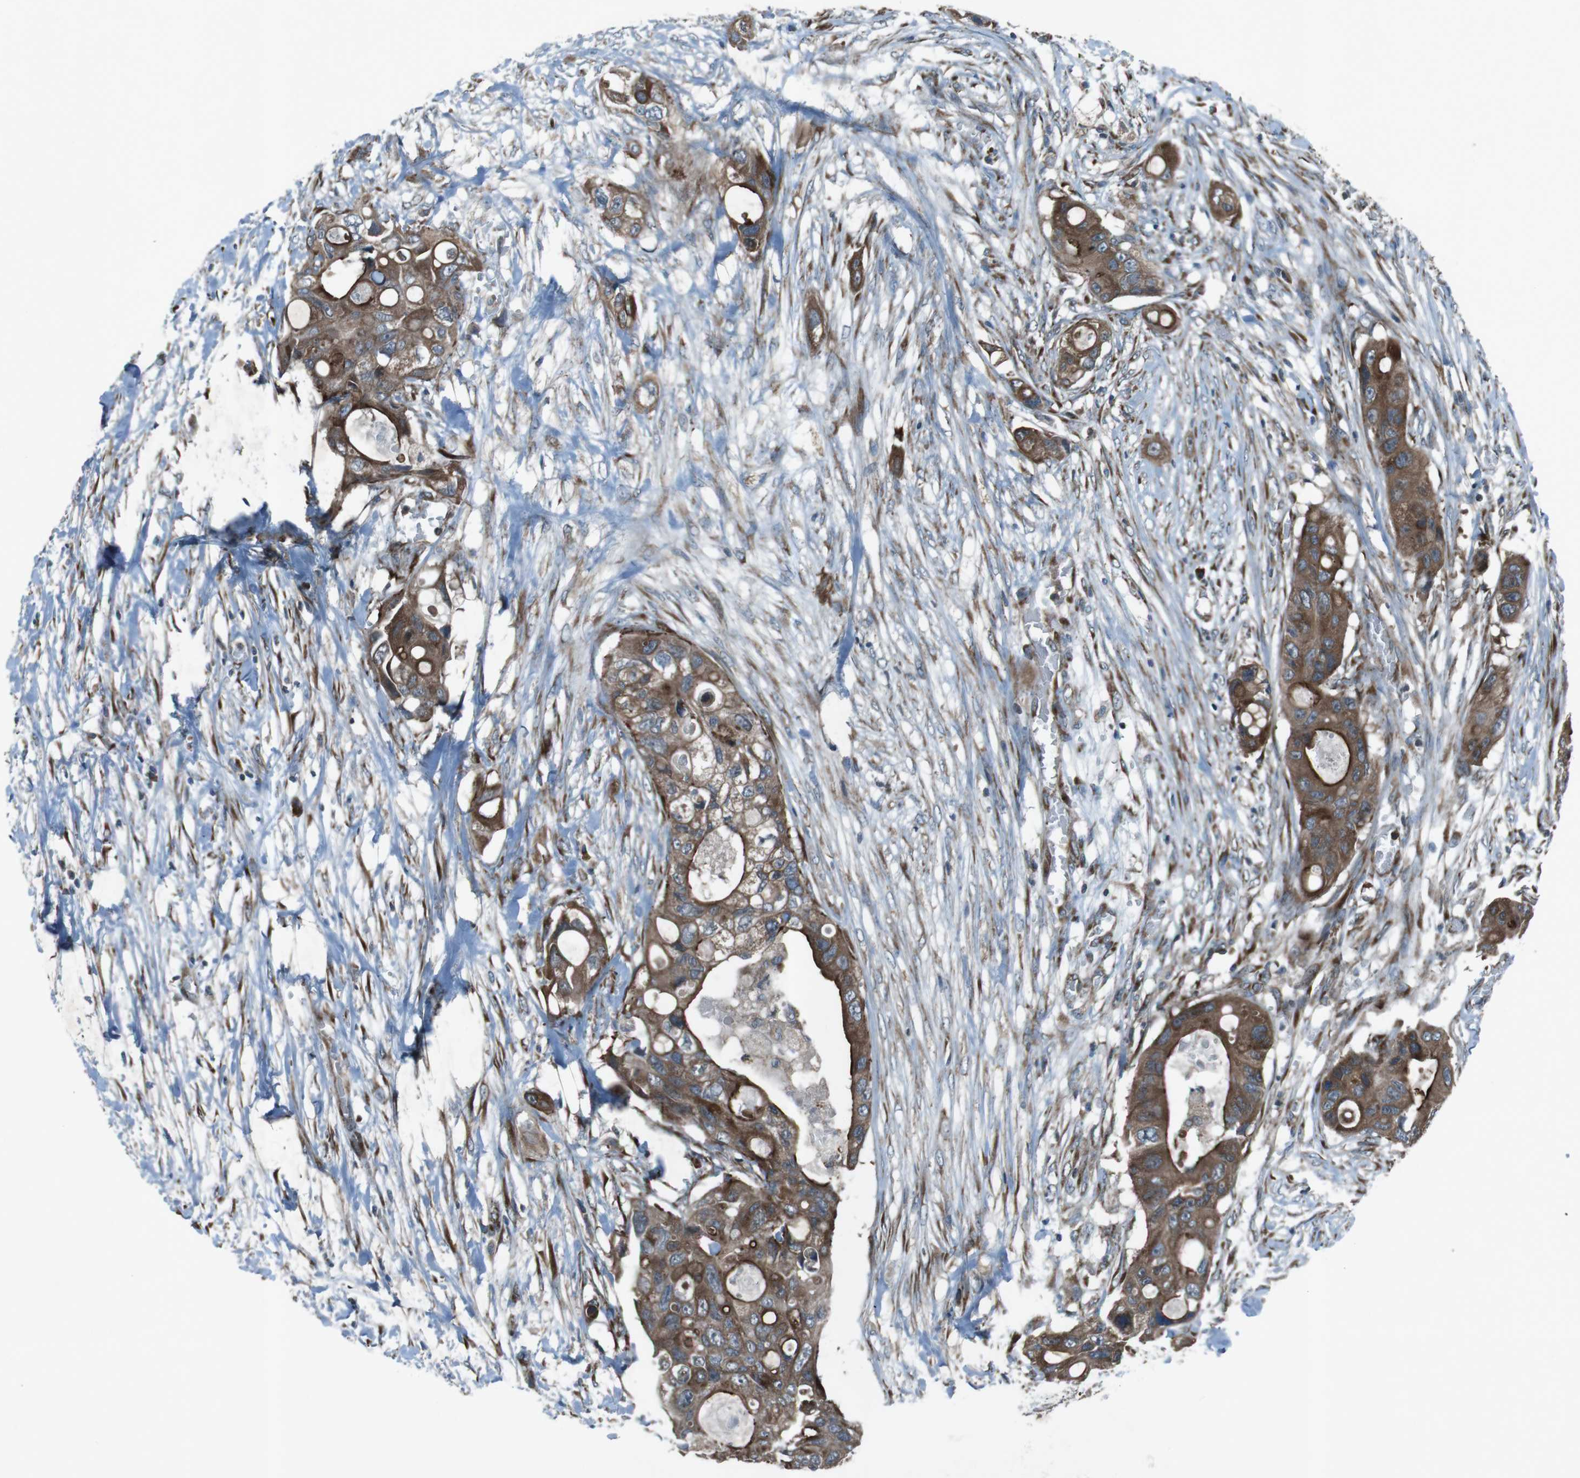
{"staining": {"intensity": "strong", "quantity": "25%-75%", "location": "cytoplasmic/membranous"}, "tissue": "colorectal cancer", "cell_type": "Tumor cells", "image_type": "cancer", "snomed": [{"axis": "morphology", "description": "Adenocarcinoma, NOS"}, {"axis": "topography", "description": "Colon"}], "caption": "There is high levels of strong cytoplasmic/membranous positivity in tumor cells of adenocarcinoma (colorectal), as demonstrated by immunohistochemical staining (brown color).", "gene": "SLC41A1", "patient": {"sex": "female", "age": 57}}